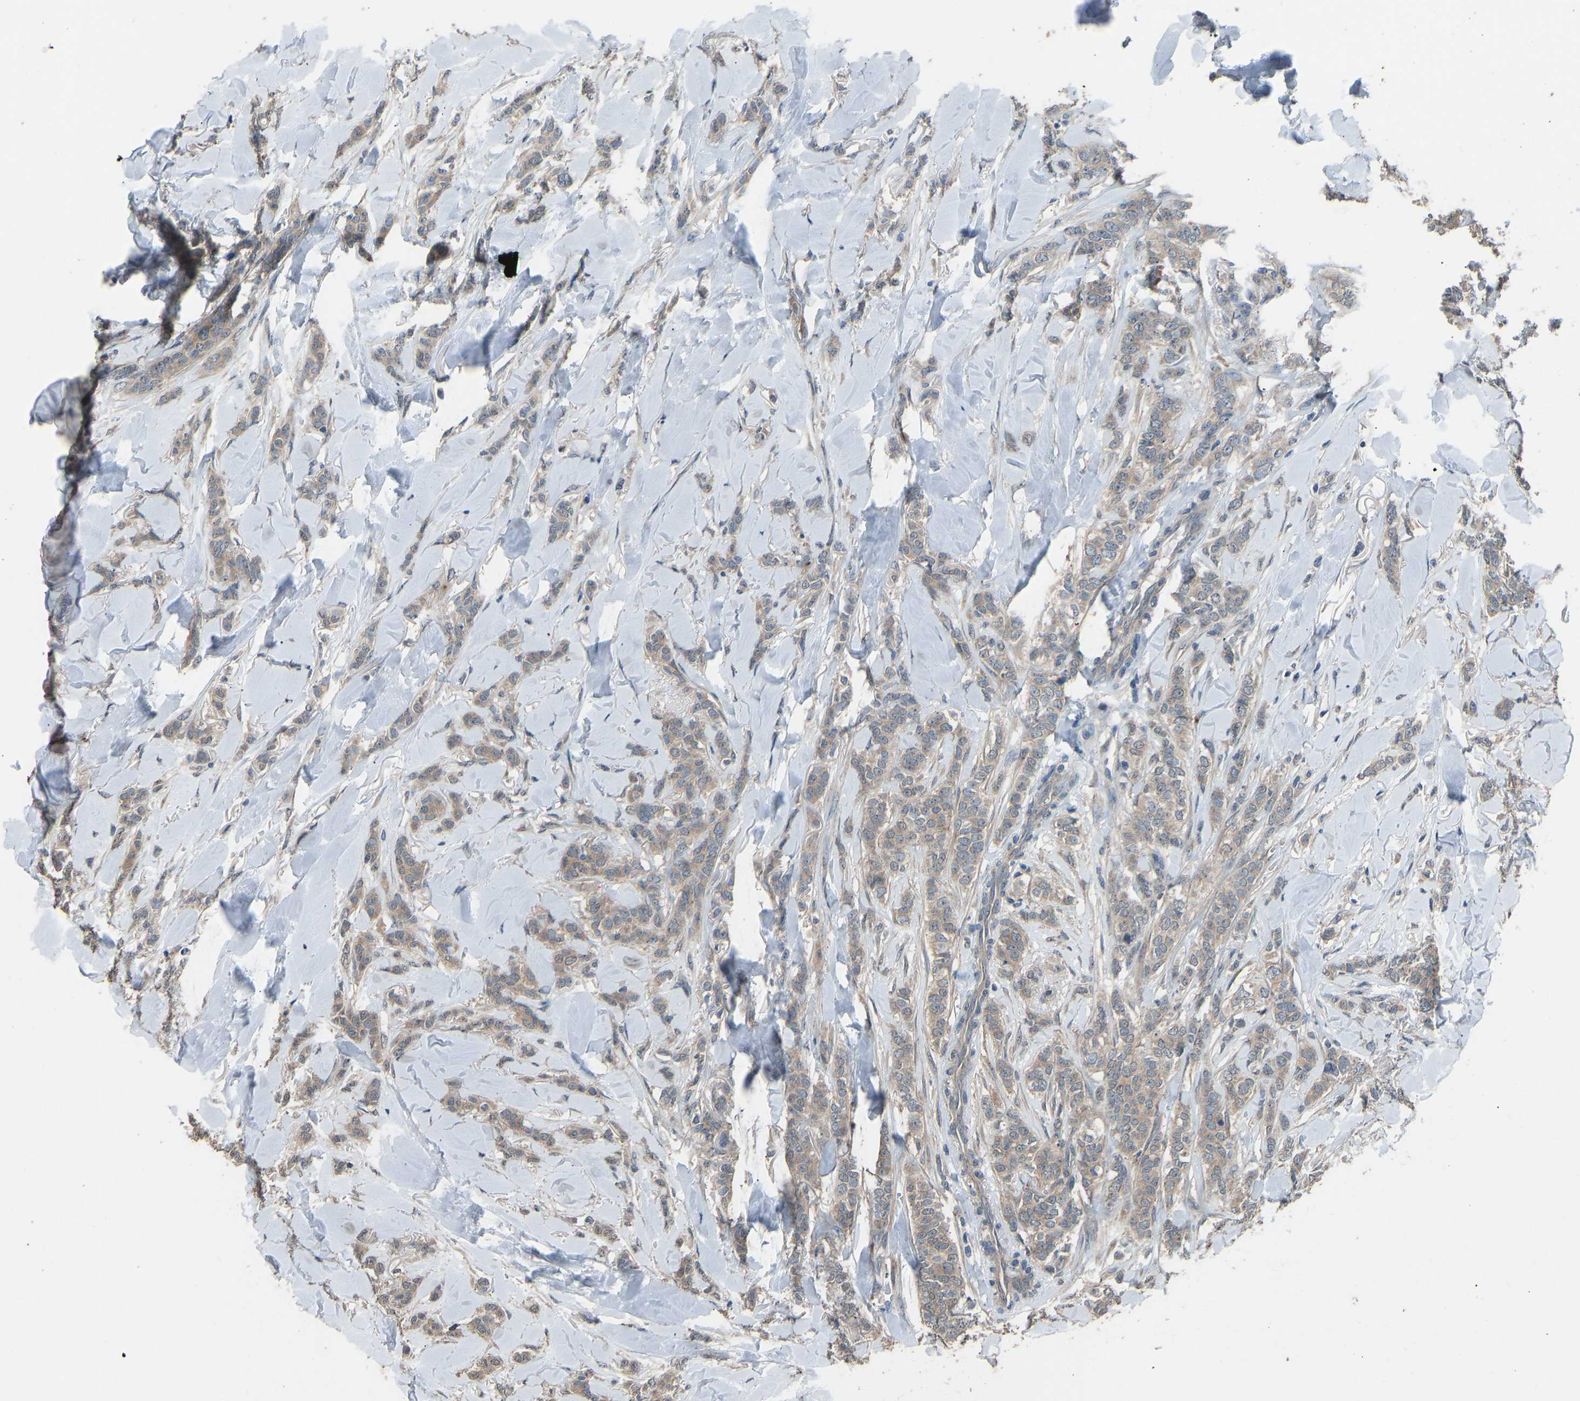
{"staining": {"intensity": "weak", "quantity": ">75%", "location": "cytoplasmic/membranous"}, "tissue": "breast cancer", "cell_type": "Tumor cells", "image_type": "cancer", "snomed": [{"axis": "morphology", "description": "Lobular carcinoma"}, {"axis": "topography", "description": "Skin"}, {"axis": "topography", "description": "Breast"}], "caption": "High-power microscopy captured an immunohistochemistry photomicrograph of breast lobular carcinoma, revealing weak cytoplasmic/membranous positivity in approximately >75% of tumor cells. (brown staining indicates protein expression, while blue staining denotes nuclei).", "gene": "SLC43A1", "patient": {"sex": "female", "age": 46}}